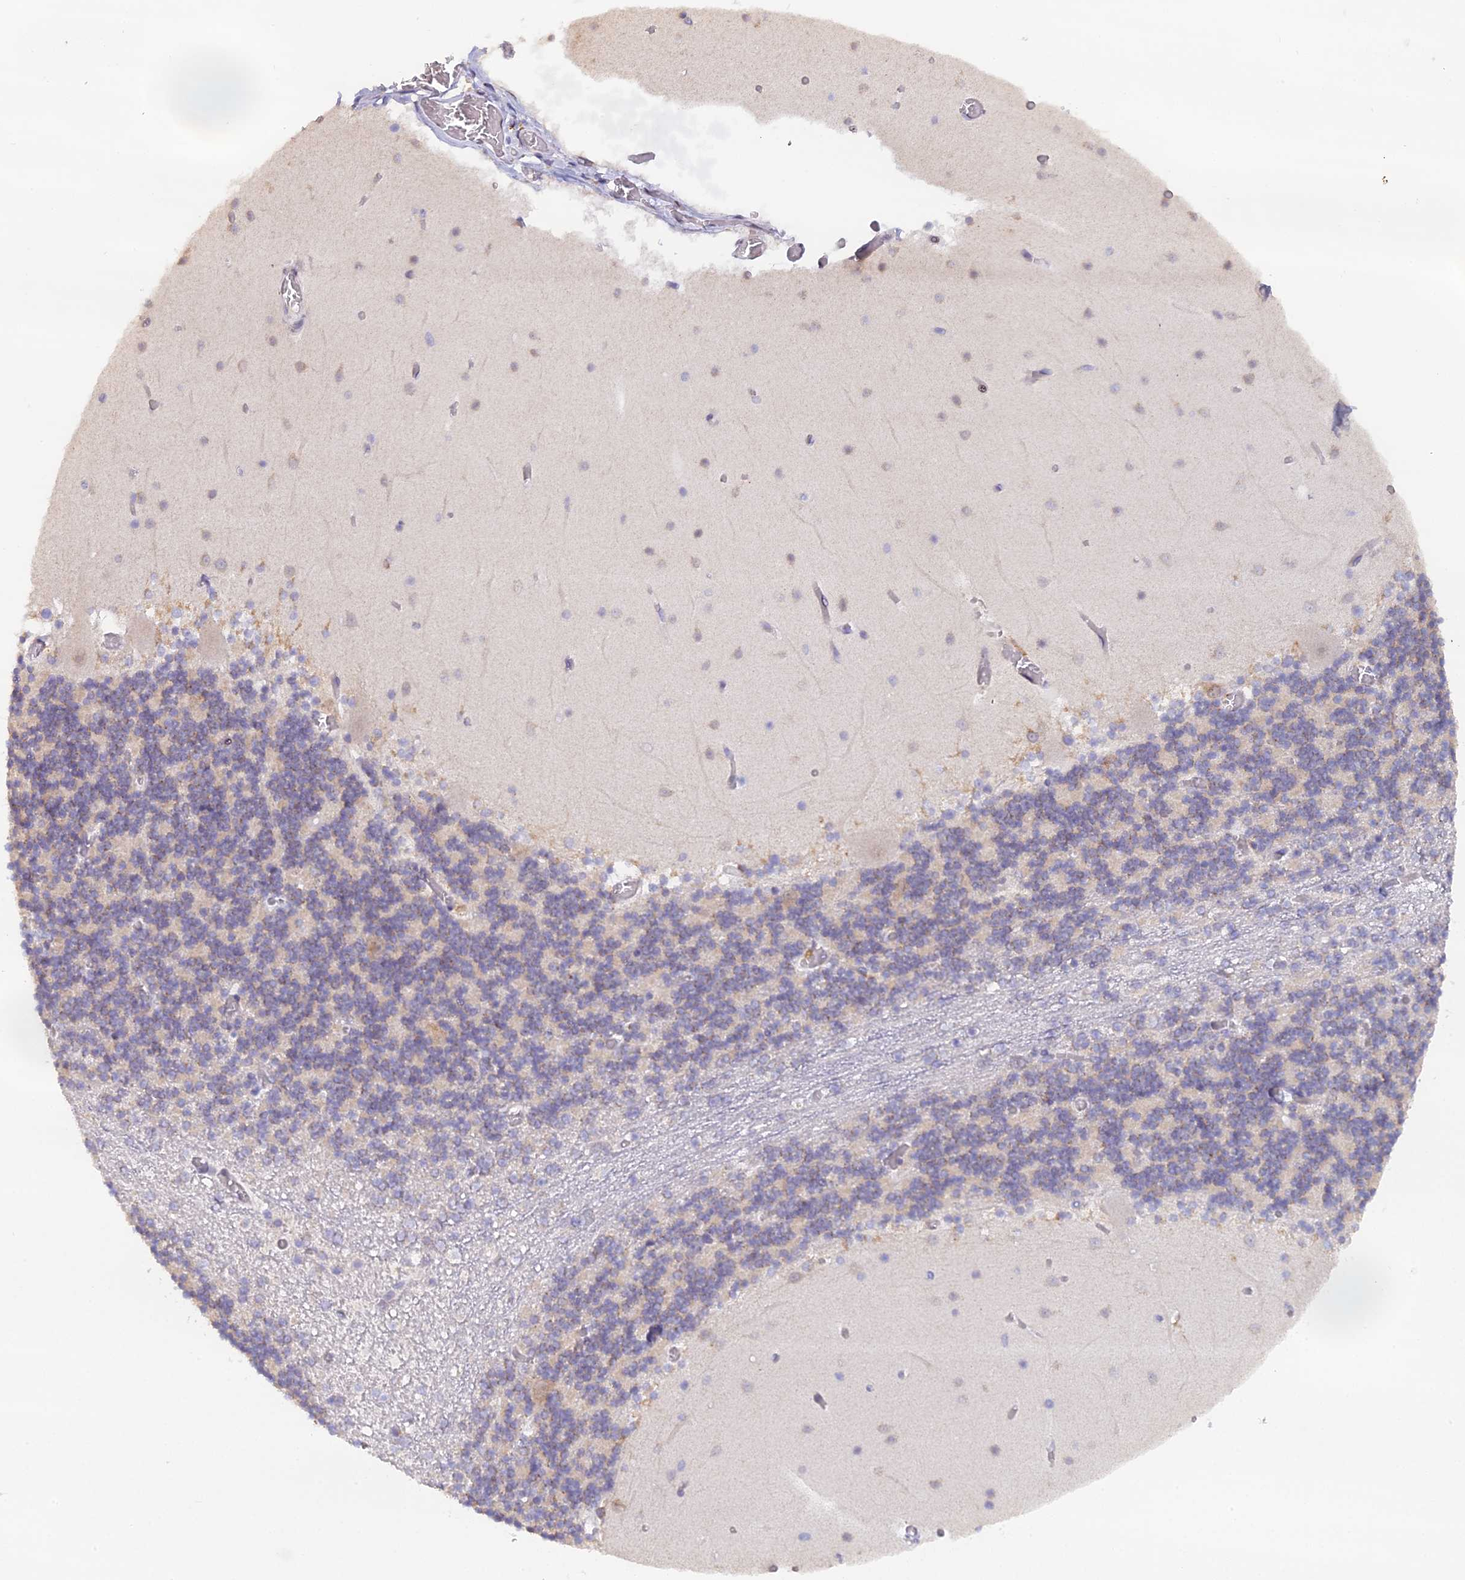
{"staining": {"intensity": "weak", "quantity": "<25%", "location": "cytoplasmic/membranous"}, "tissue": "cerebellum", "cell_type": "Cells in granular layer", "image_type": "normal", "snomed": [{"axis": "morphology", "description": "Normal tissue, NOS"}, {"axis": "topography", "description": "Cerebellum"}], "caption": "There is no significant expression in cells in granular layer of cerebellum.", "gene": "SNX17", "patient": {"sex": "female", "age": 28}}